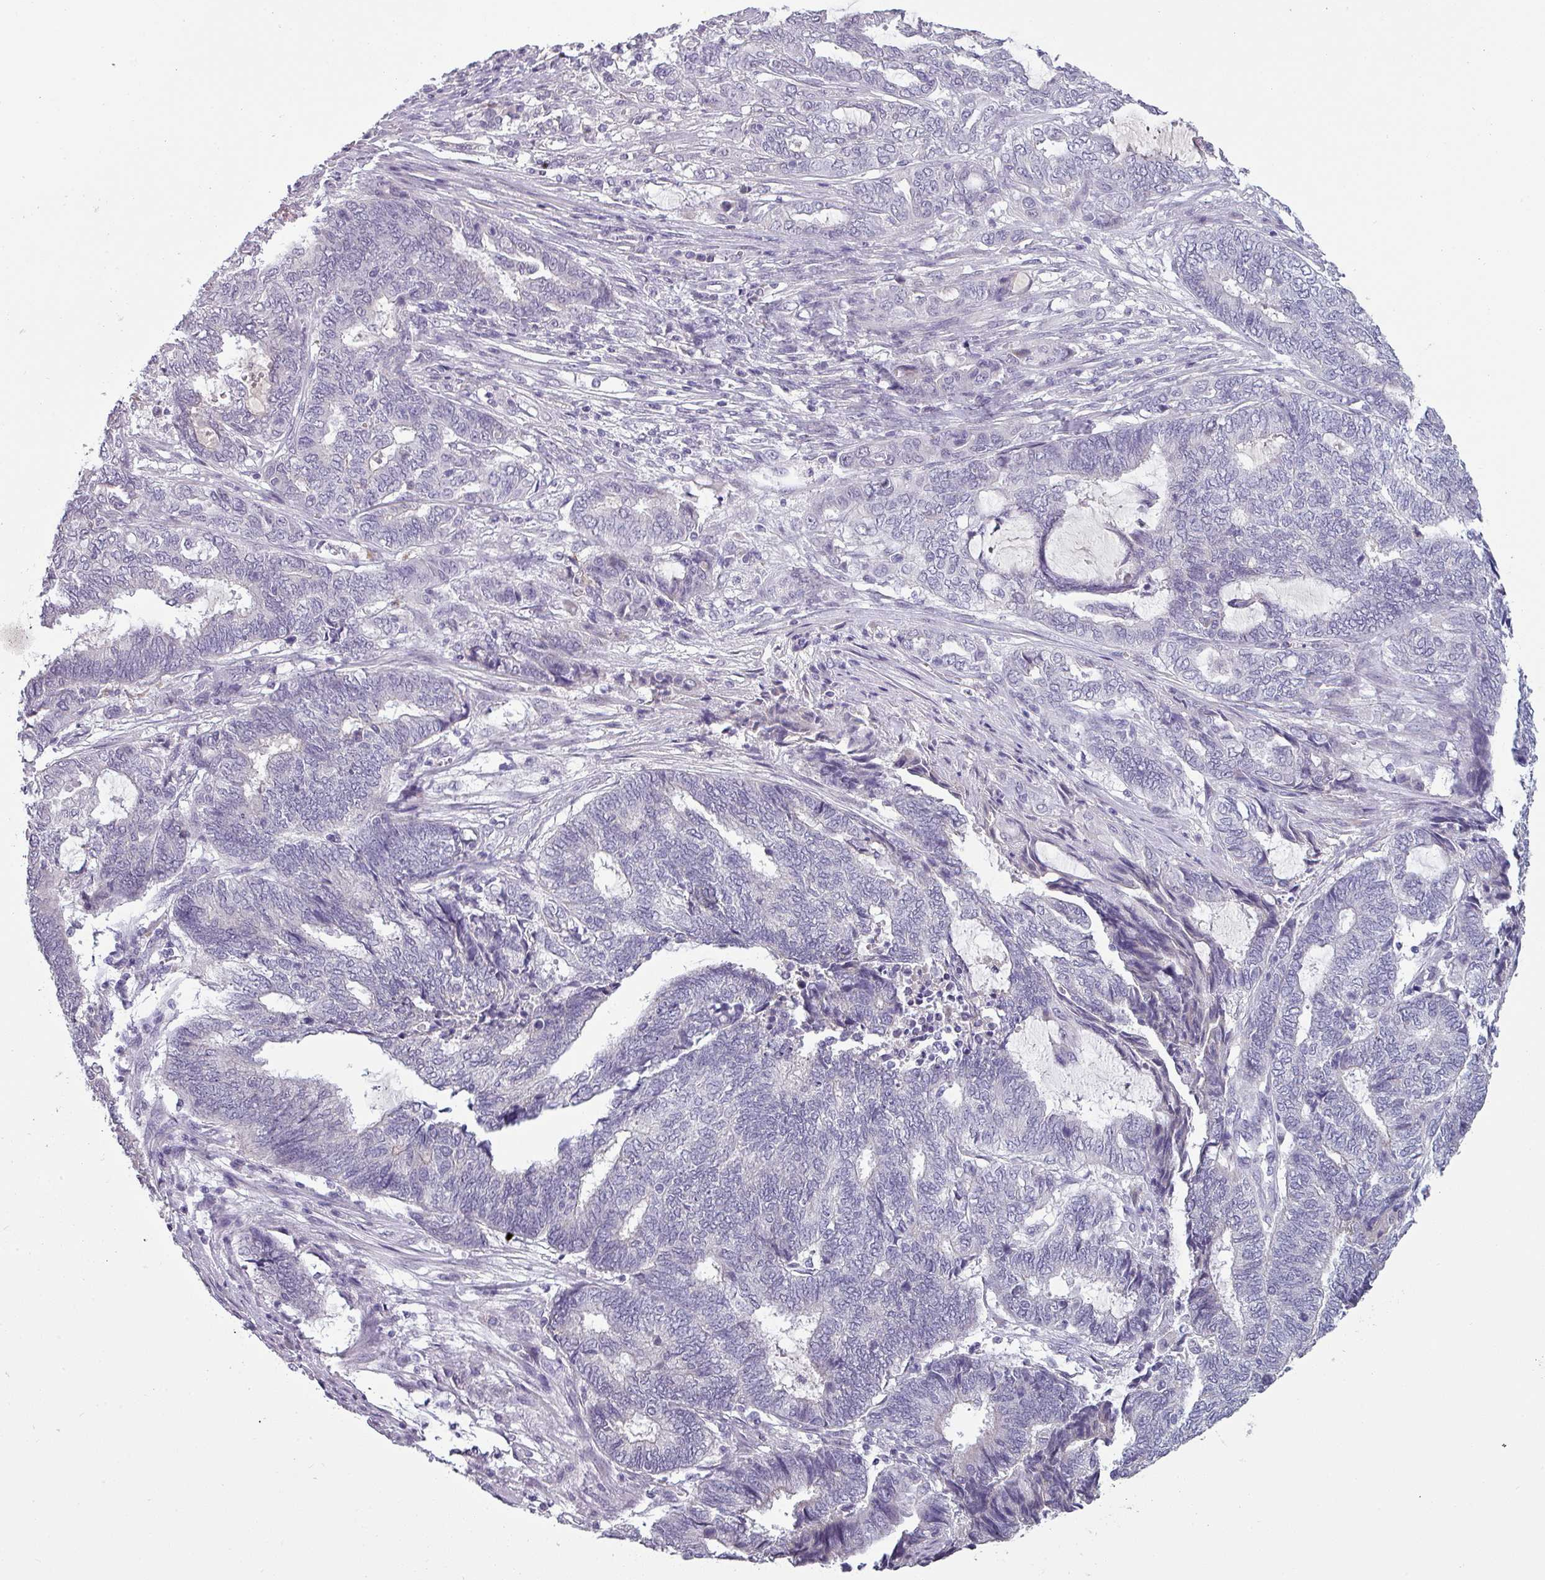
{"staining": {"intensity": "negative", "quantity": "none", "location": "none"}, "tissue": "endometrial cancer", "cell_type": "Tumor cells", "image_type": "cancer", "snomed": [{"axis": "morphology", "description": "Adenocarcinoma, NOS"}, {"axis": "topography", "description": "Uterus"}, {"axis": "topography", "description": "Endometrium"}], "caption": "Immunohistochemical staining of adenocarcinoma (endometrial) exhibits no significant expression in tumor cells. The staining is performed using DAB brown chromogen with nuclei counter-stained in using hematoxylin.", "gene": "SLC26A9", "patient": {"sex": "female", "age": 70}}